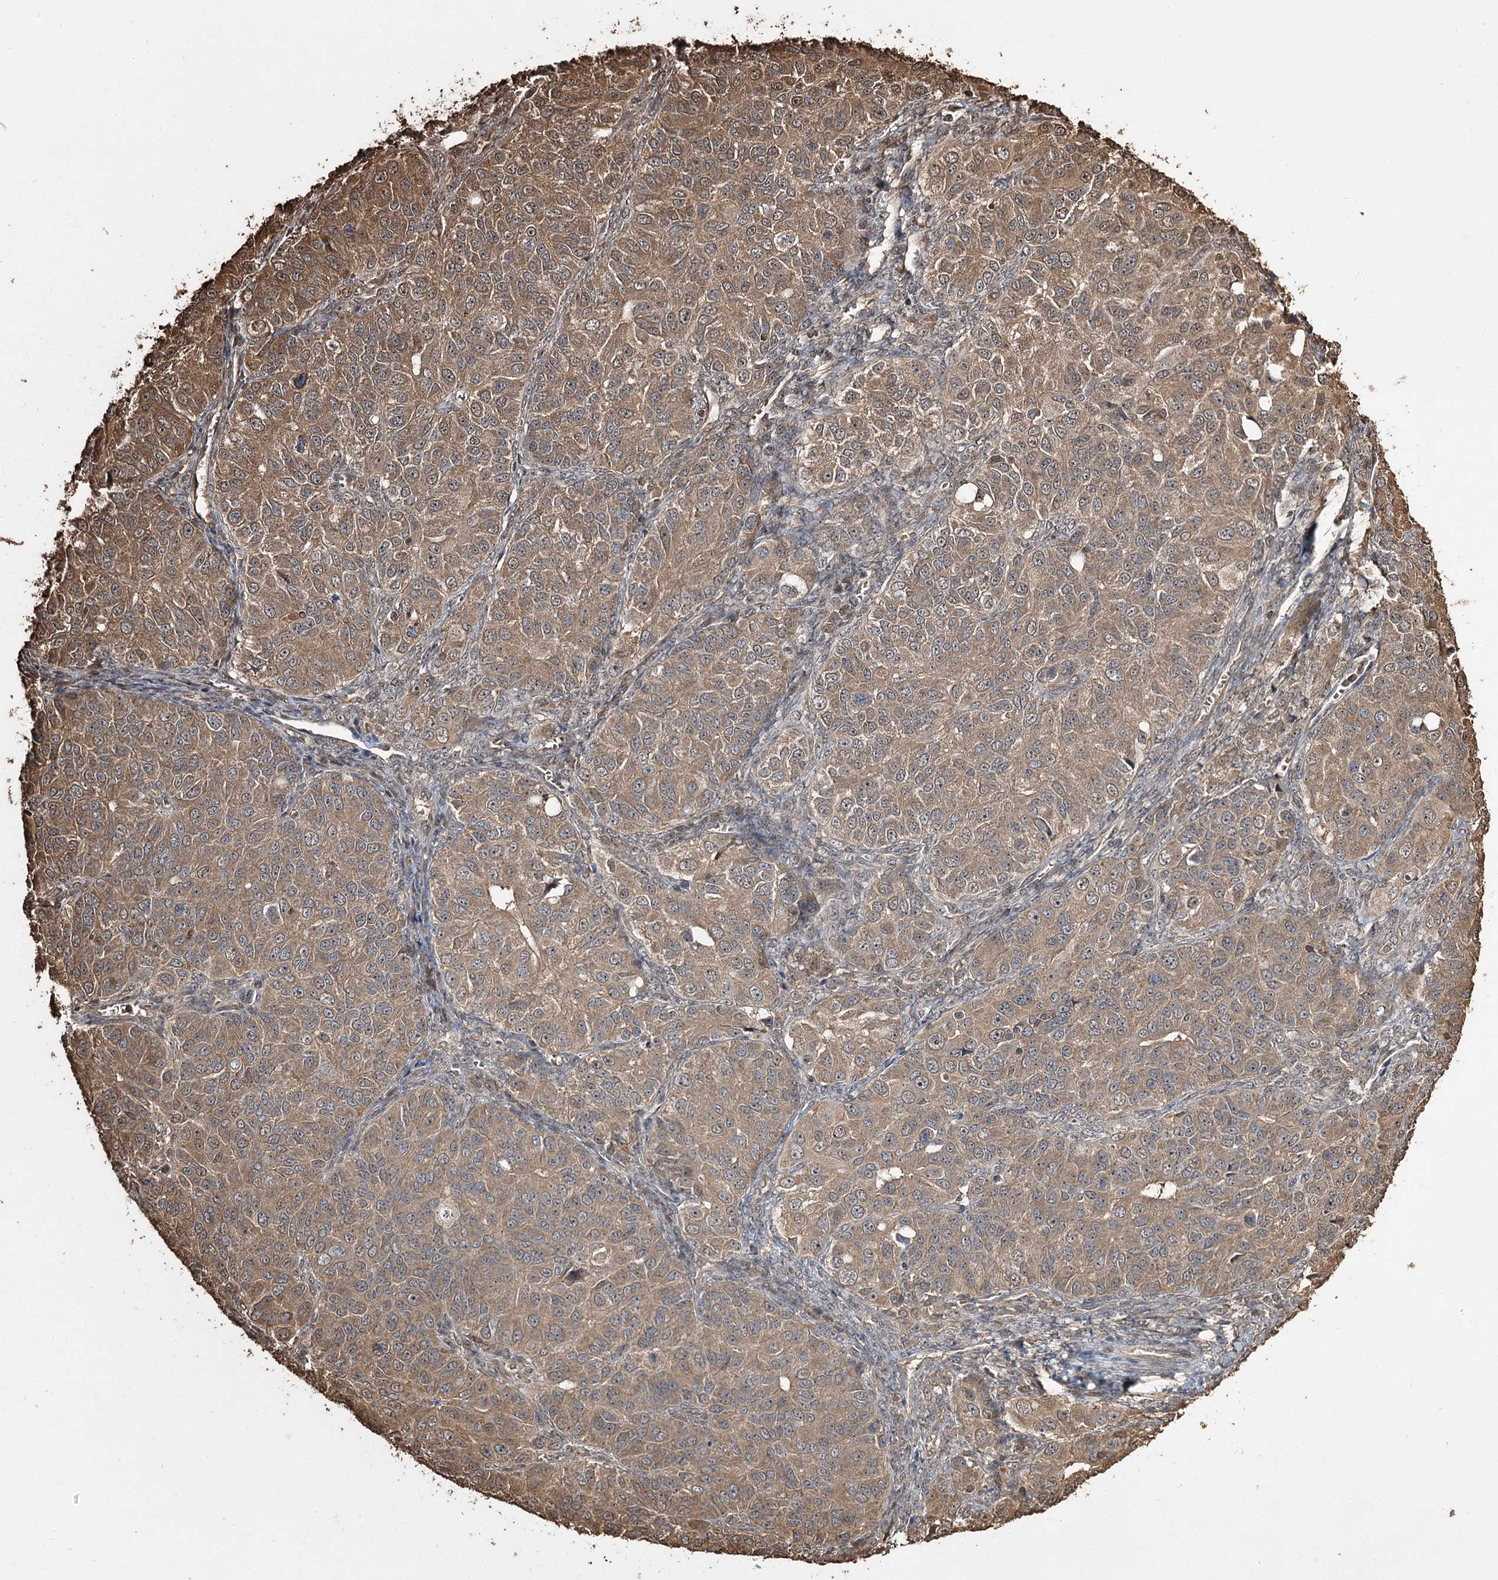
{"staining": {"intensity": "moderate", "quantity": ">75%", "location": "cytoplasmic/membranous"}, "tissue": "ovarian cancer", "cell_type": "Tumor cells", "image_type": "cancer", "snomed": [{"axis": "morphology", "description": "Carcinoma, endometroid"}, {"axis": "topography", "description": "Ovary"}], "caption": "Ovarian endometroid carcinoma tissue displays moderate cytoplasmic/membranous expression in approximately >75% of tumor cells", "gene": "PLCH1", "patient": {"sex": "female", "age": 51}}